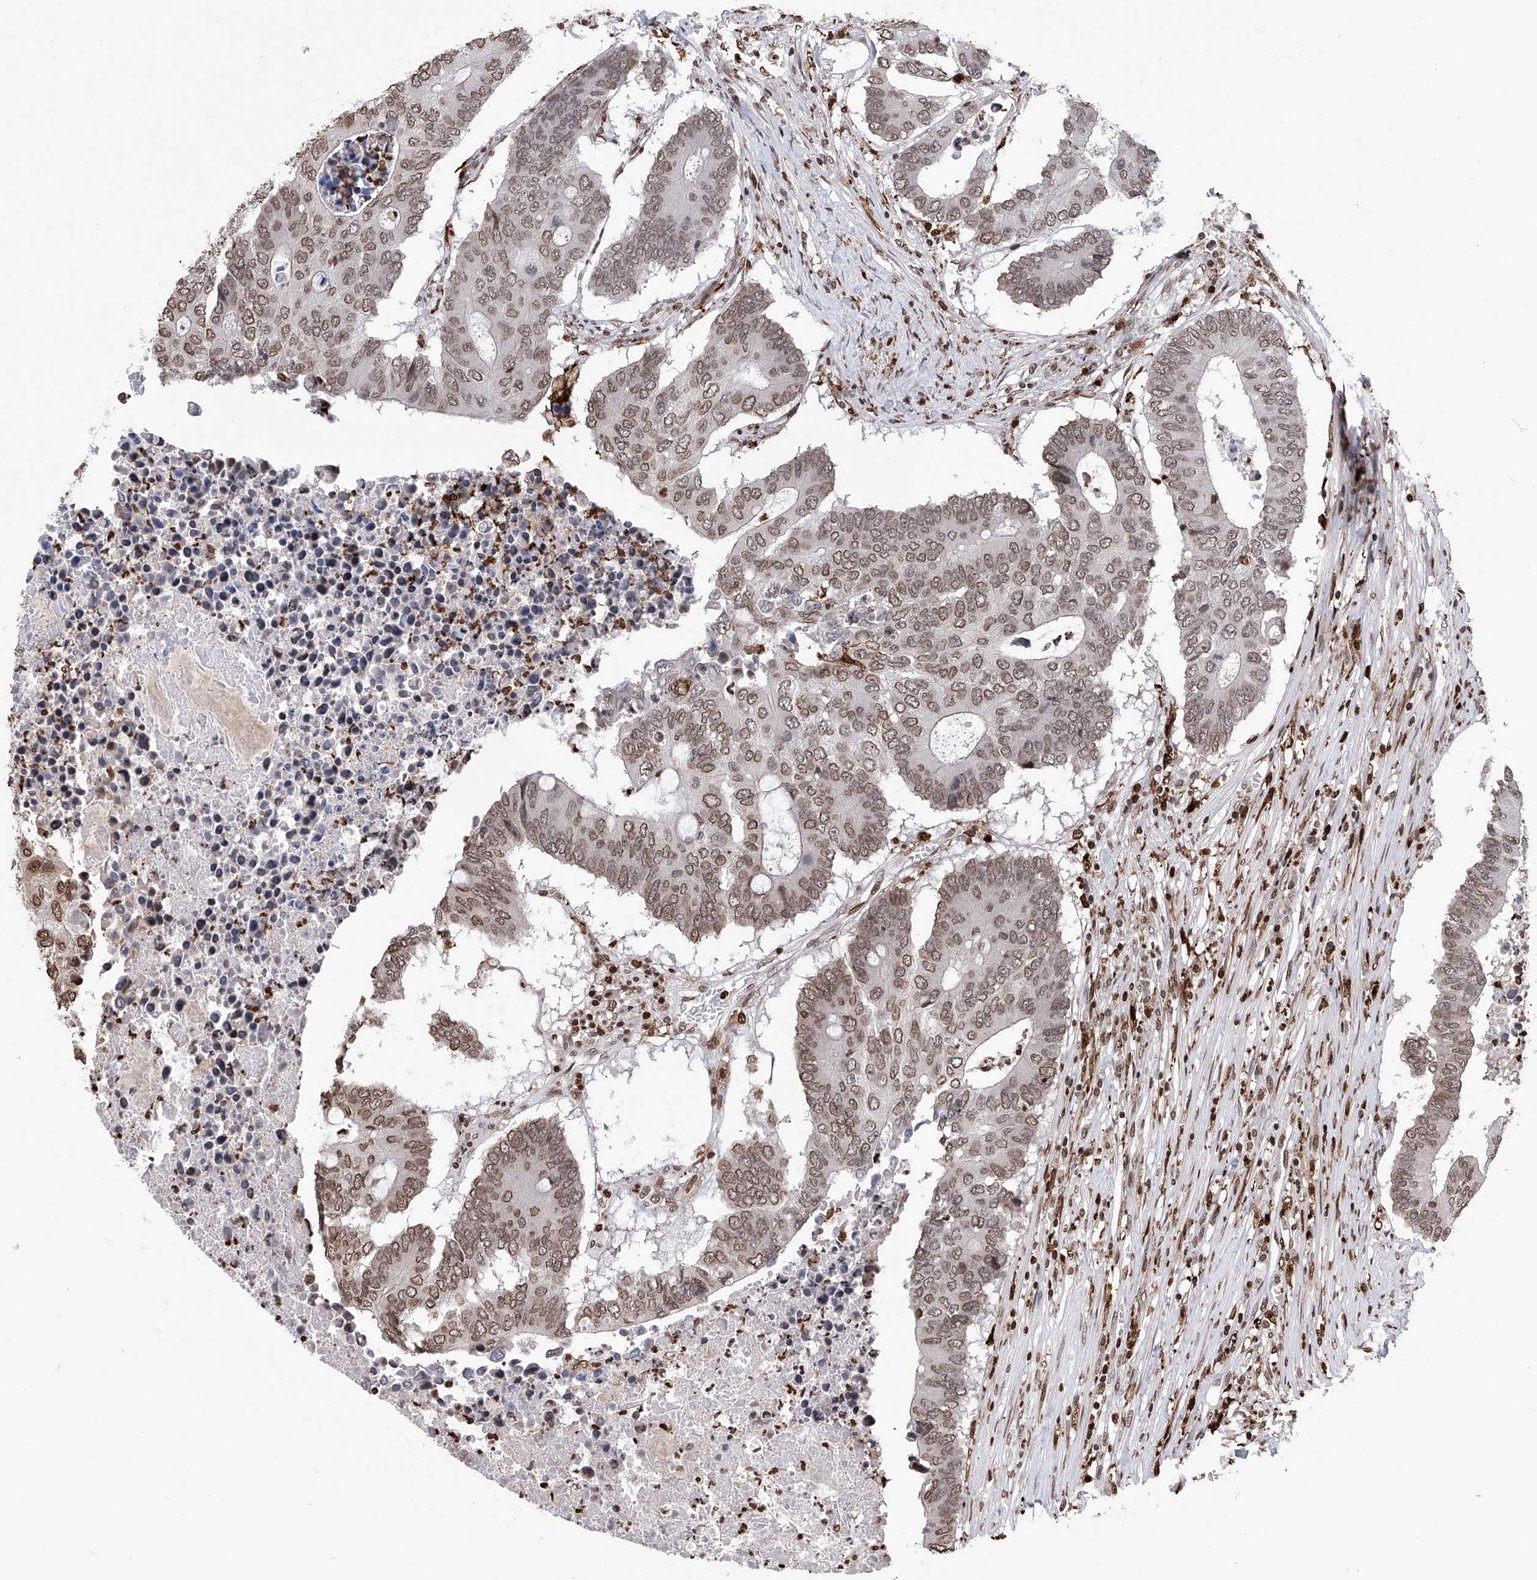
{"staining": {"intensity": "moderate", "quantity": ">75%", "location": "nuclear"}, "tissue": "colorectal cancer", "cell_type": "Tumor cells", "image_type": "cancer", "snomed": [{"axis": "morphology", "description": "Adenocarcinoma, NOS"}, {"axis": "topography", "description": "Colon"}], "caption": "Immunohistochemical staining of colorectal cancer (adenocarcinoma) demonstrates medium levels of moderate nuclear expression in about >75% of tumor cells. Nuclei are stained in blue.", "gene": "CFAP410", "patient": {"sex": "male", "age": 87}}